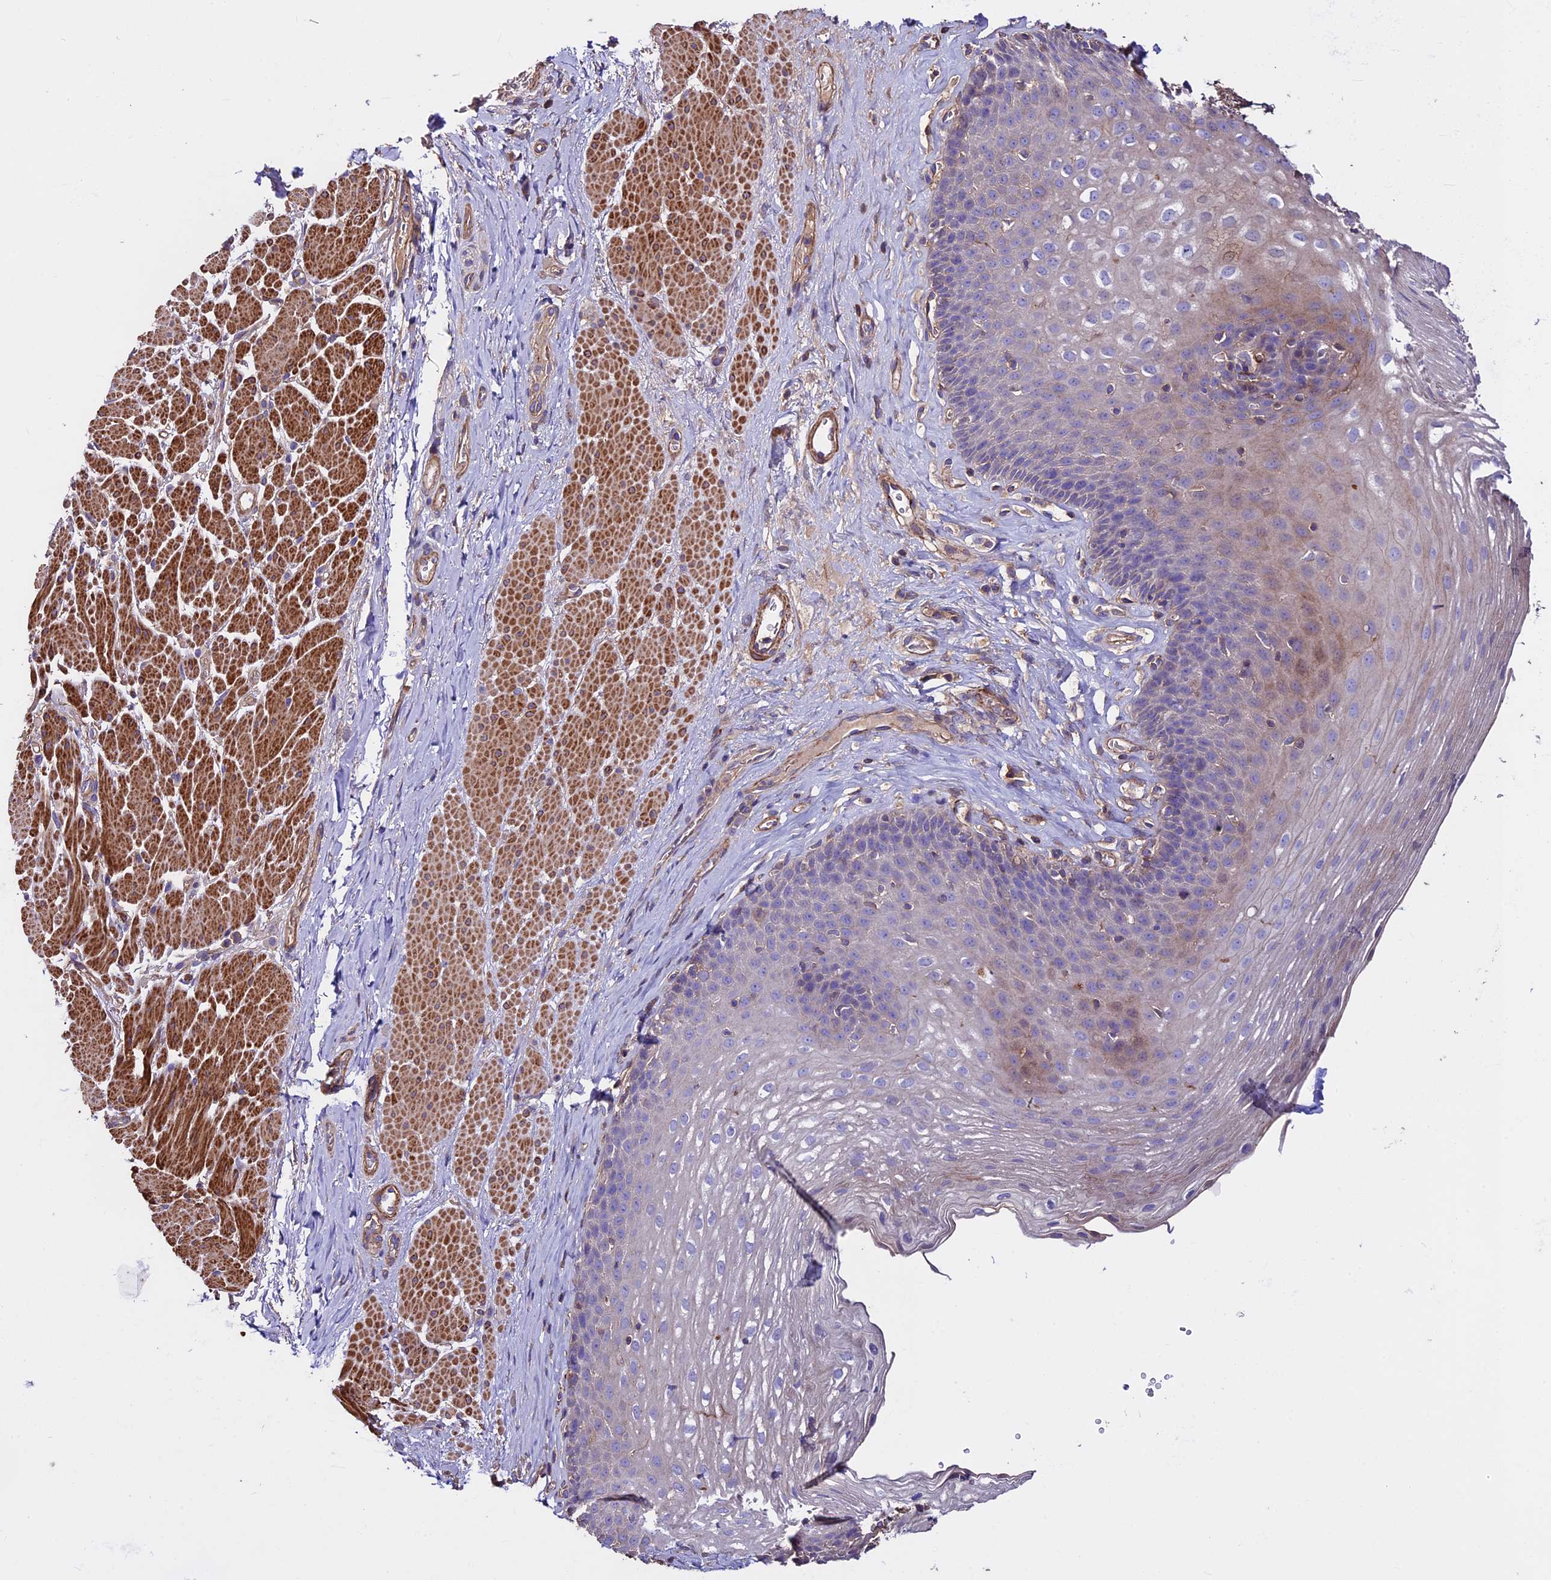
{"staining": {"intensity": "weak", "quantity": "<25%", "location": "cytoplasmic/membranous"}, "tissue": "esophagus", "cell_type": "Squamous epithelial cells", "image_type": "normal", "snomed": [{"axis": "morphology", "description": "Normal tissue, NOS"}, {"axis": "topography", "description": "Esophagus"}], "caption": "Immunohistochemical staining of unremarkable esophagus displays no significant staining in squamous epithelial cells. (DAB immunohistochemistry with hematoxylin counter stain).", "gene": "EVA1B", "patient": {"sex": "female", "age": 66}}